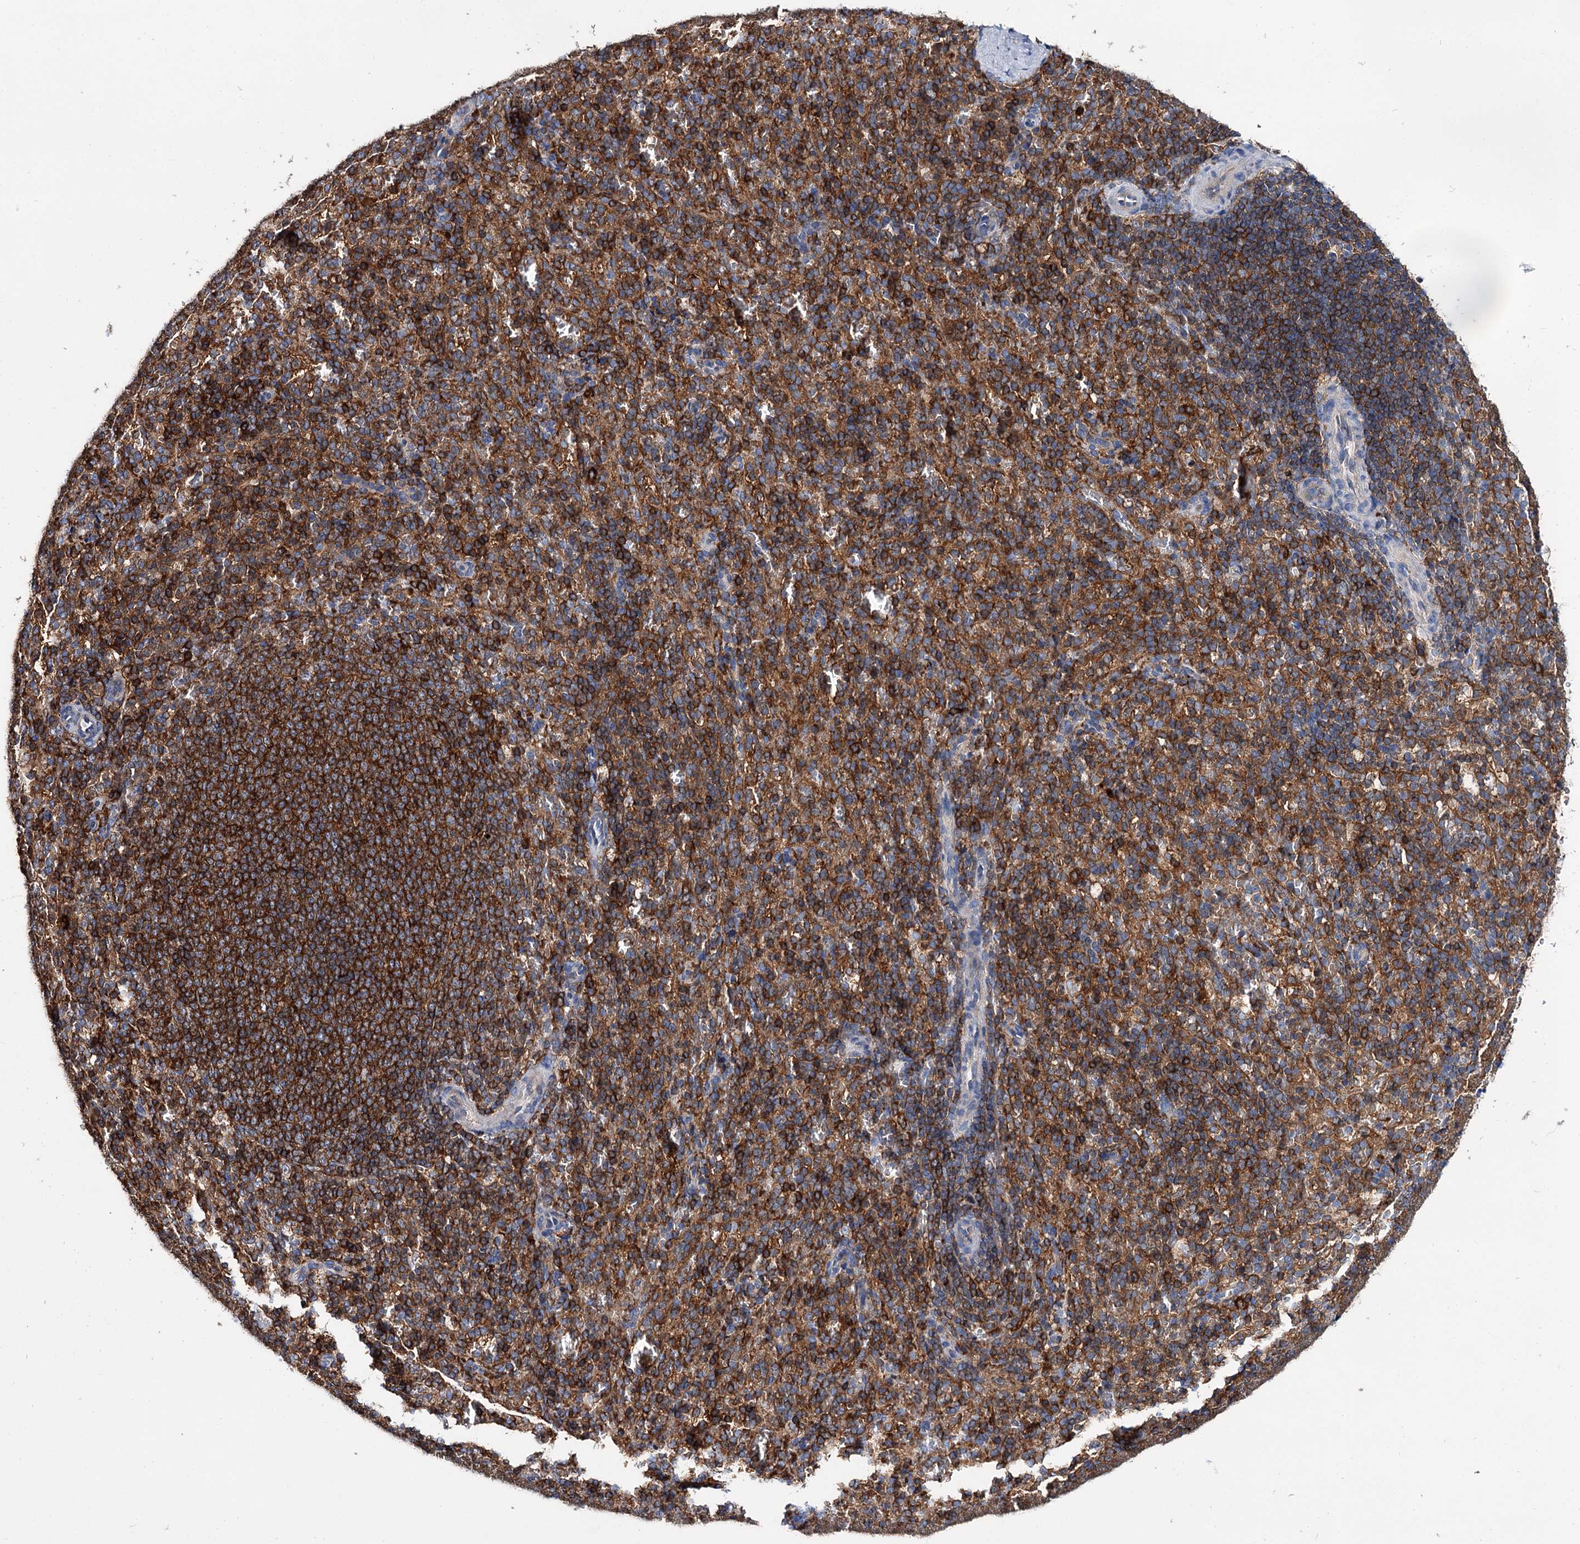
{"staining": {"intensity": "strong", "quantity": ">75%", "location": "cytoplasmic/membranous"}, "tissue": "spleen", "cell_type": "Cells in red pulp", "image_type": "normal", "snomed": [{"axis": "morphology", "description": "Normal tissue, NOS"}, {"axis": "topography", "description": "Spleen"}], "caption": "This photomicrograph reveals immunohistochemistry staining of unremarkable human spleen, with high strong cytoplasmic/membranous expression in about >75% of cells in red pulp.", "gene": "UBASH3B", "patient": {"sex": "female", "age": 21}}